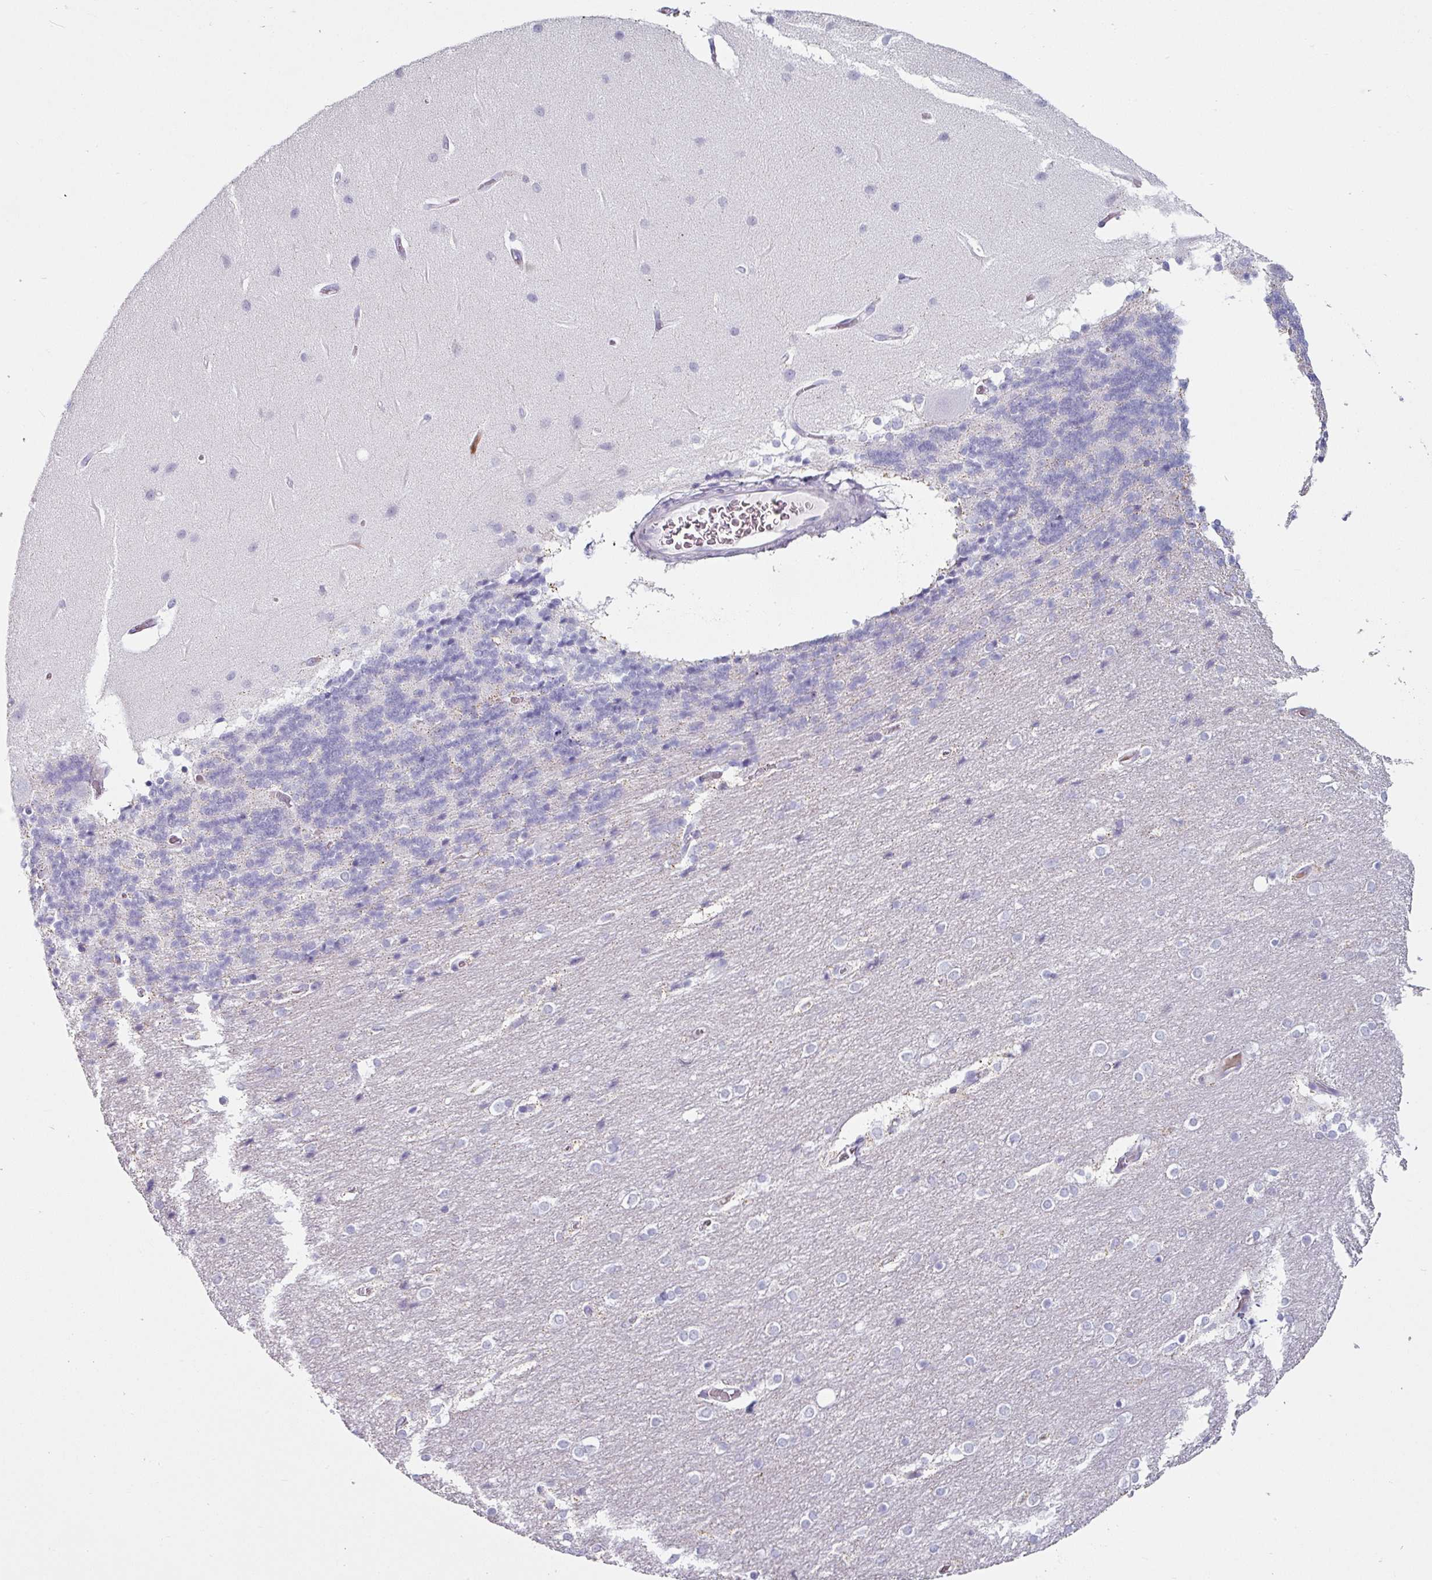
{"staining": {"intensity": "negative", "quantity": "none", "location": "none"}, "tissue": "cerebellum", "cell_type": "Cells in granular layer", "image_type": "normal", "snomed": [{"axis": "morphology", "description": "Normal tissue, NOS"}, {"axis": "topography", "description": "Cerebellum"}], "caption": "Micrograph shows no significant protein expression in cells in granular layer of unremarkable cerebellum. (Stains: DAB (3,3'-diaminobenzidine) IHC with hematoxylin counter stain, Microscopy: brightfield microscopy at high magnification).", "gene": "CLCA1", "patient": {"sex": "female", "age": 54}}